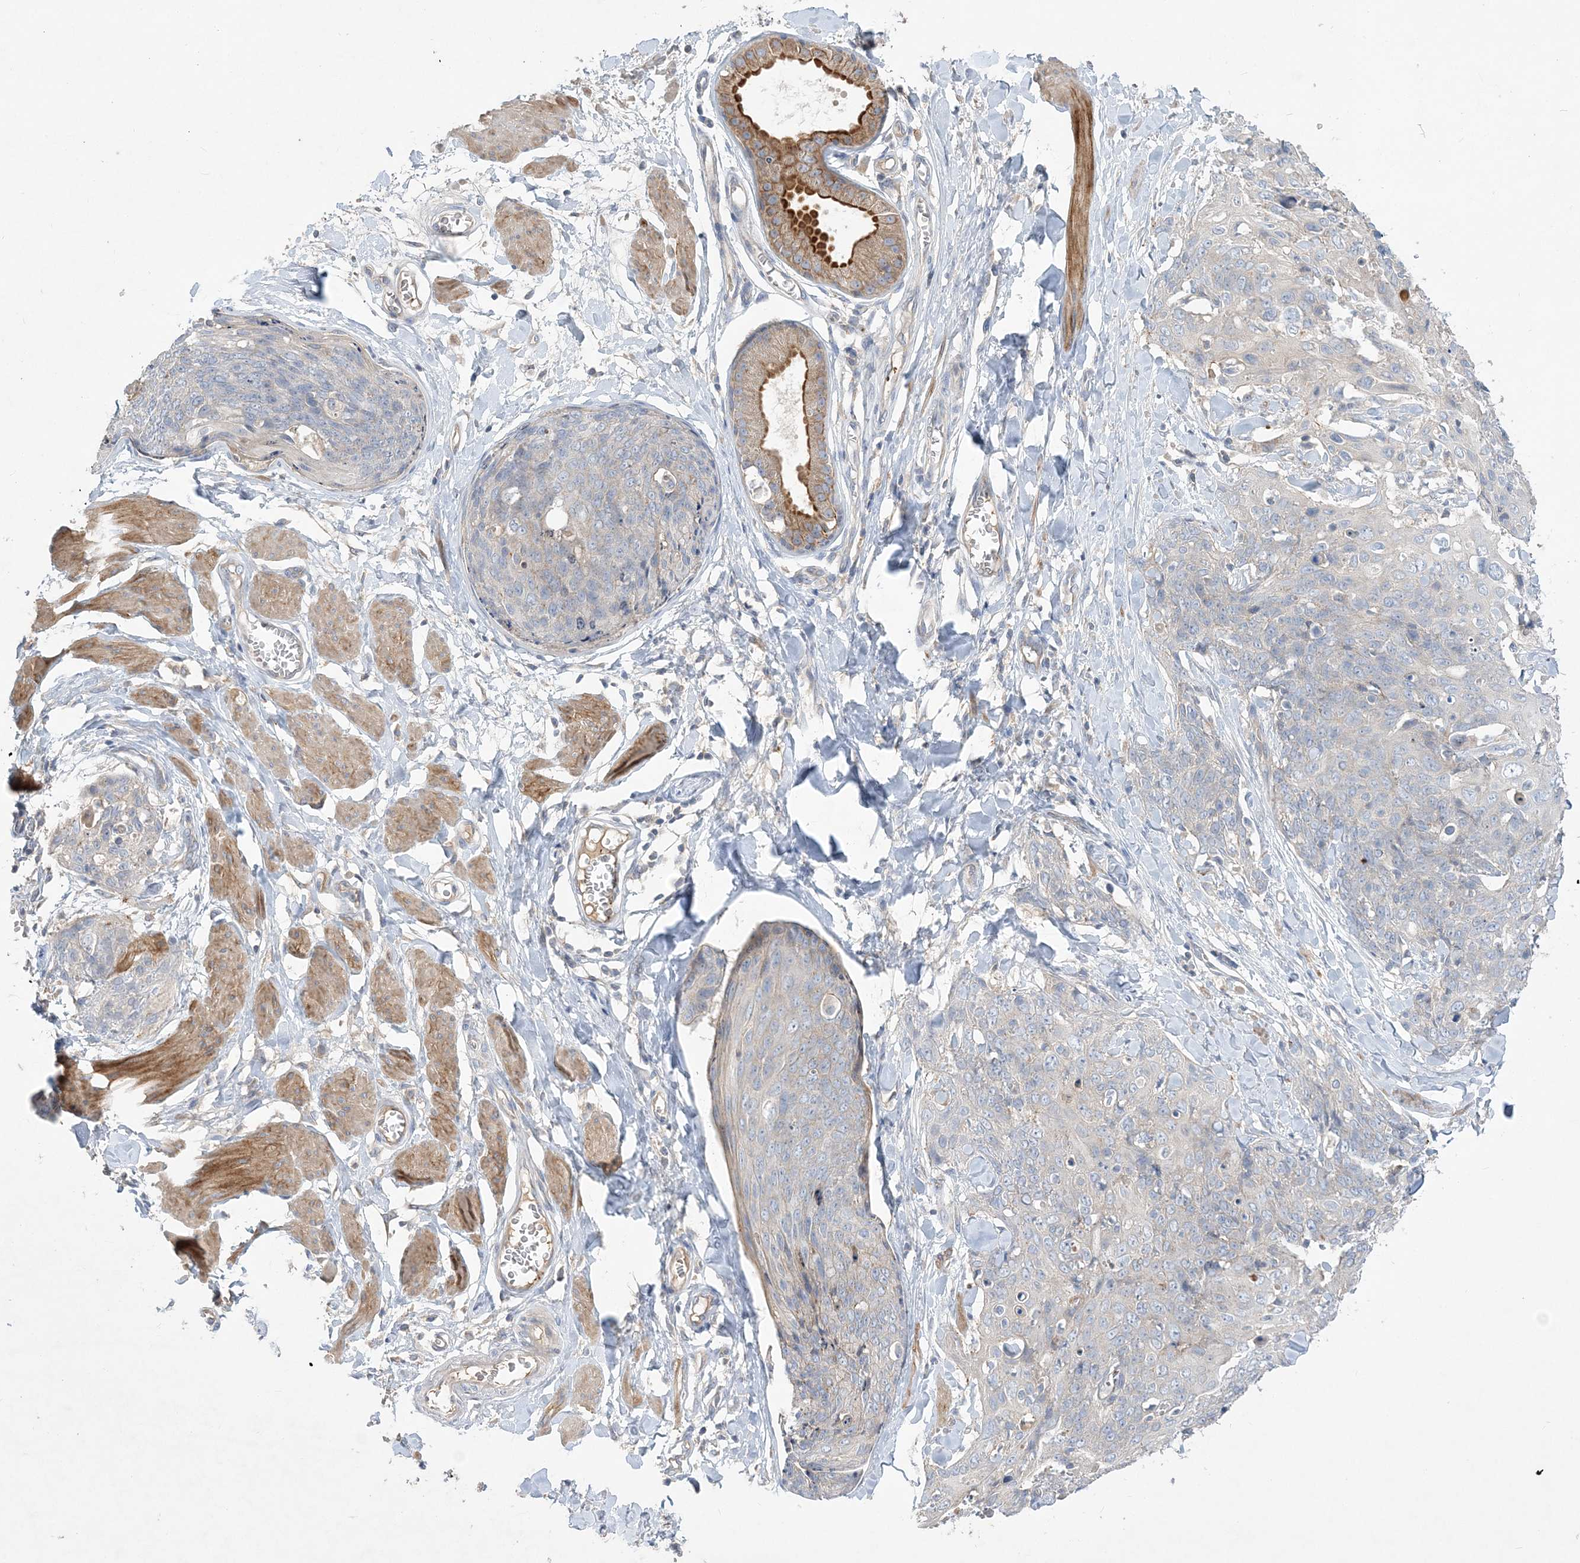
{"staining": {"intensity": "negative", "quantity": "none", "location": "none"}, "tissue": "skin cancer", "cell_type": "Tumor cells", "image_type": "cancer", "snomed": [{"axis": "morphology", "description": "Squamous cell carcinoma, NOS"}, {"axis": "topography", "description": "Skin"}, {"axis": "topography", "description": "Vulva"}], "caption": "DAB (3,3'-diaminobenzidine) immunohistochemical staining of human squamous cell carcinoma (skin) demonstrates no significant staining in tumor cells.", "gene": "ADCK2", "patient": {"sex": "female", "age": 85}}